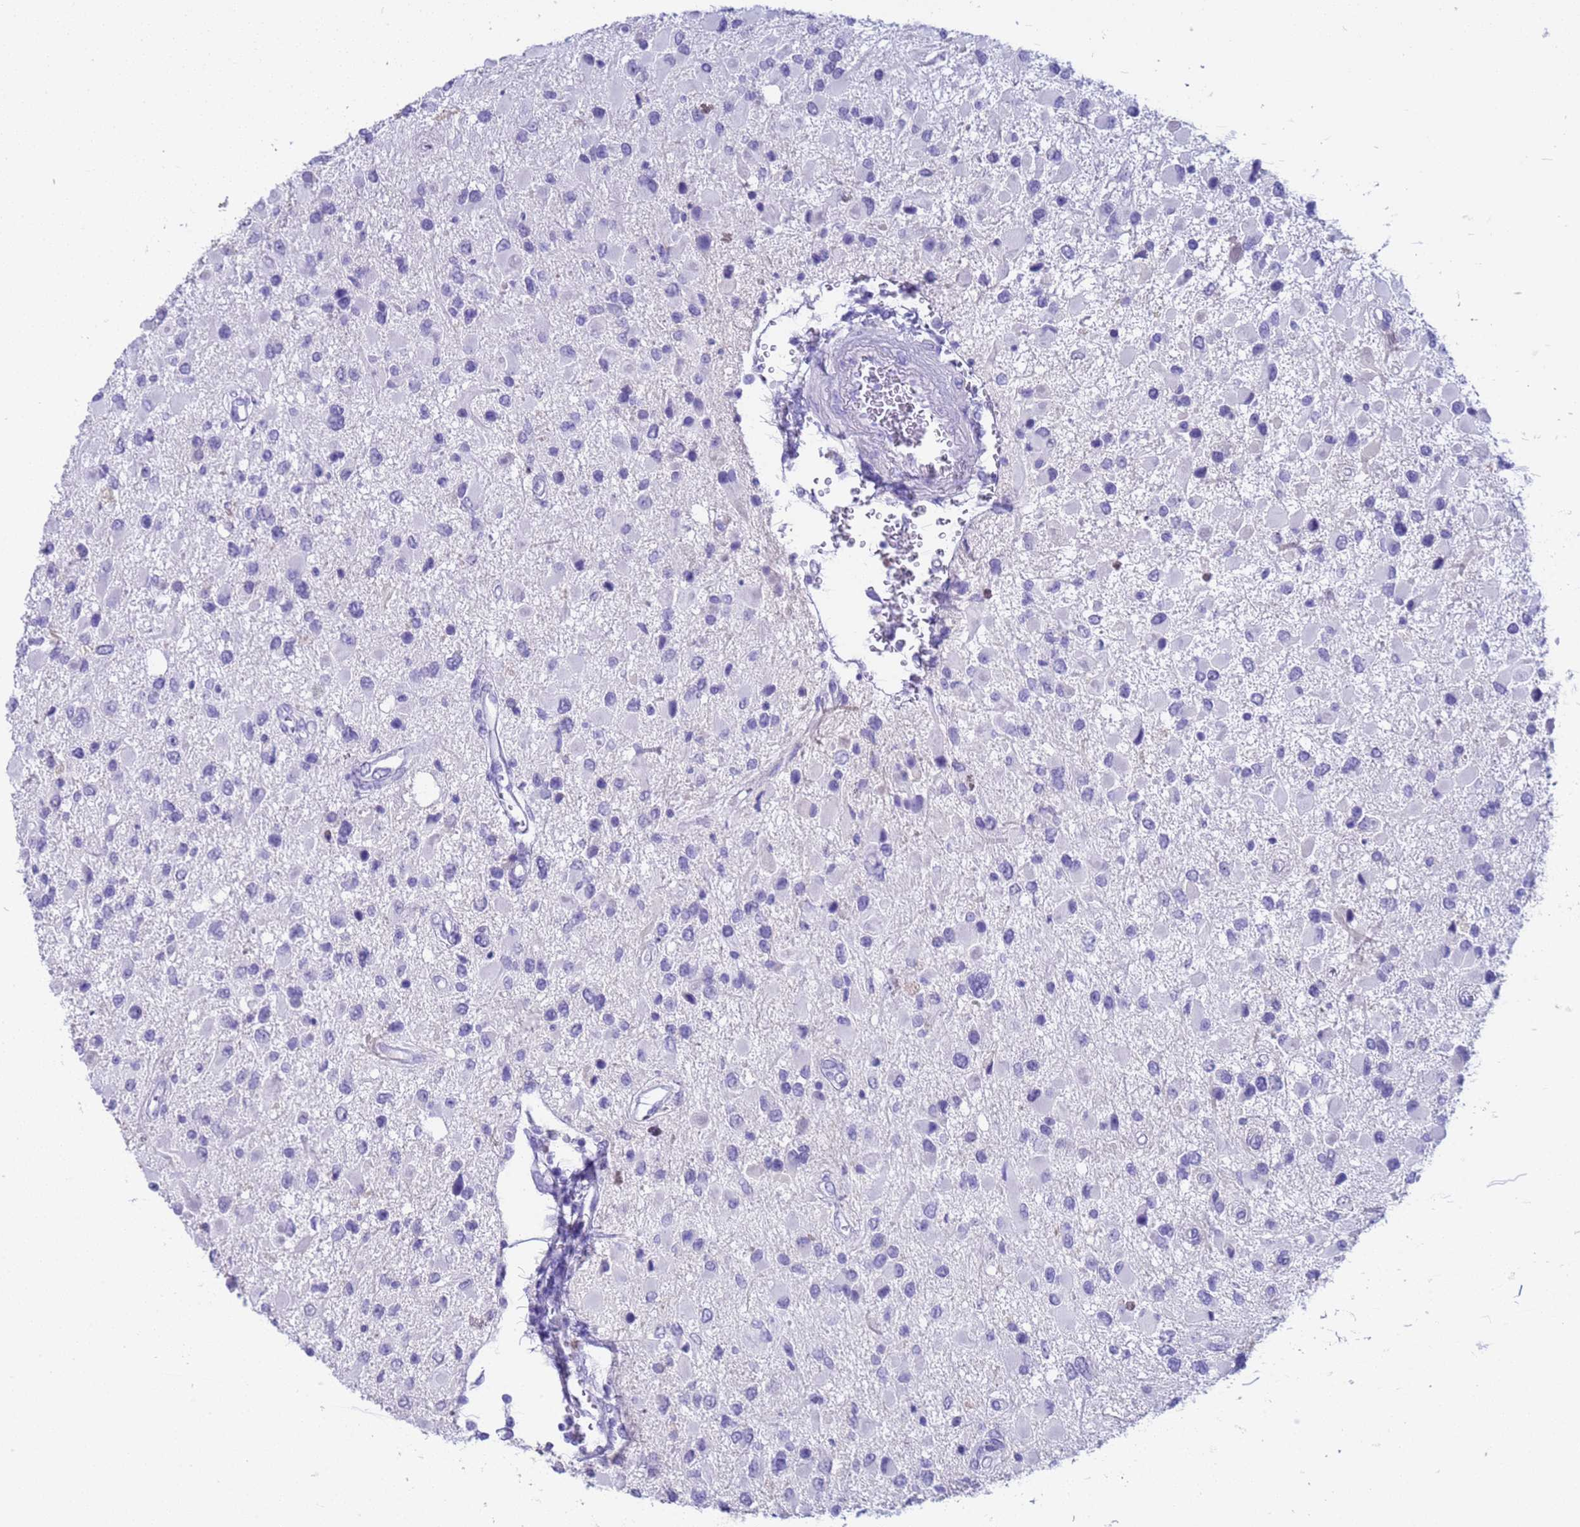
{"staining": {"intensity": "negative", "quantity": "none", "location": "none"}, "tissue": "glioma", "cell_type": "Tumor cells", "image_type": "cancer", "snomed": [{"axis": "morphology", "description": "Glioma, malignant, High grade"}, {"axis": "topography", "description": "Brain"}], "caption": "This photomicrograph is of glioma stained with immunohistochemistry (IHC) to label a protein in brown with the nuclei are counter-stained blue. There is no expression in tumor cells.", "gene": "CKM", "patient": {"sex": "male", "age": 53}}